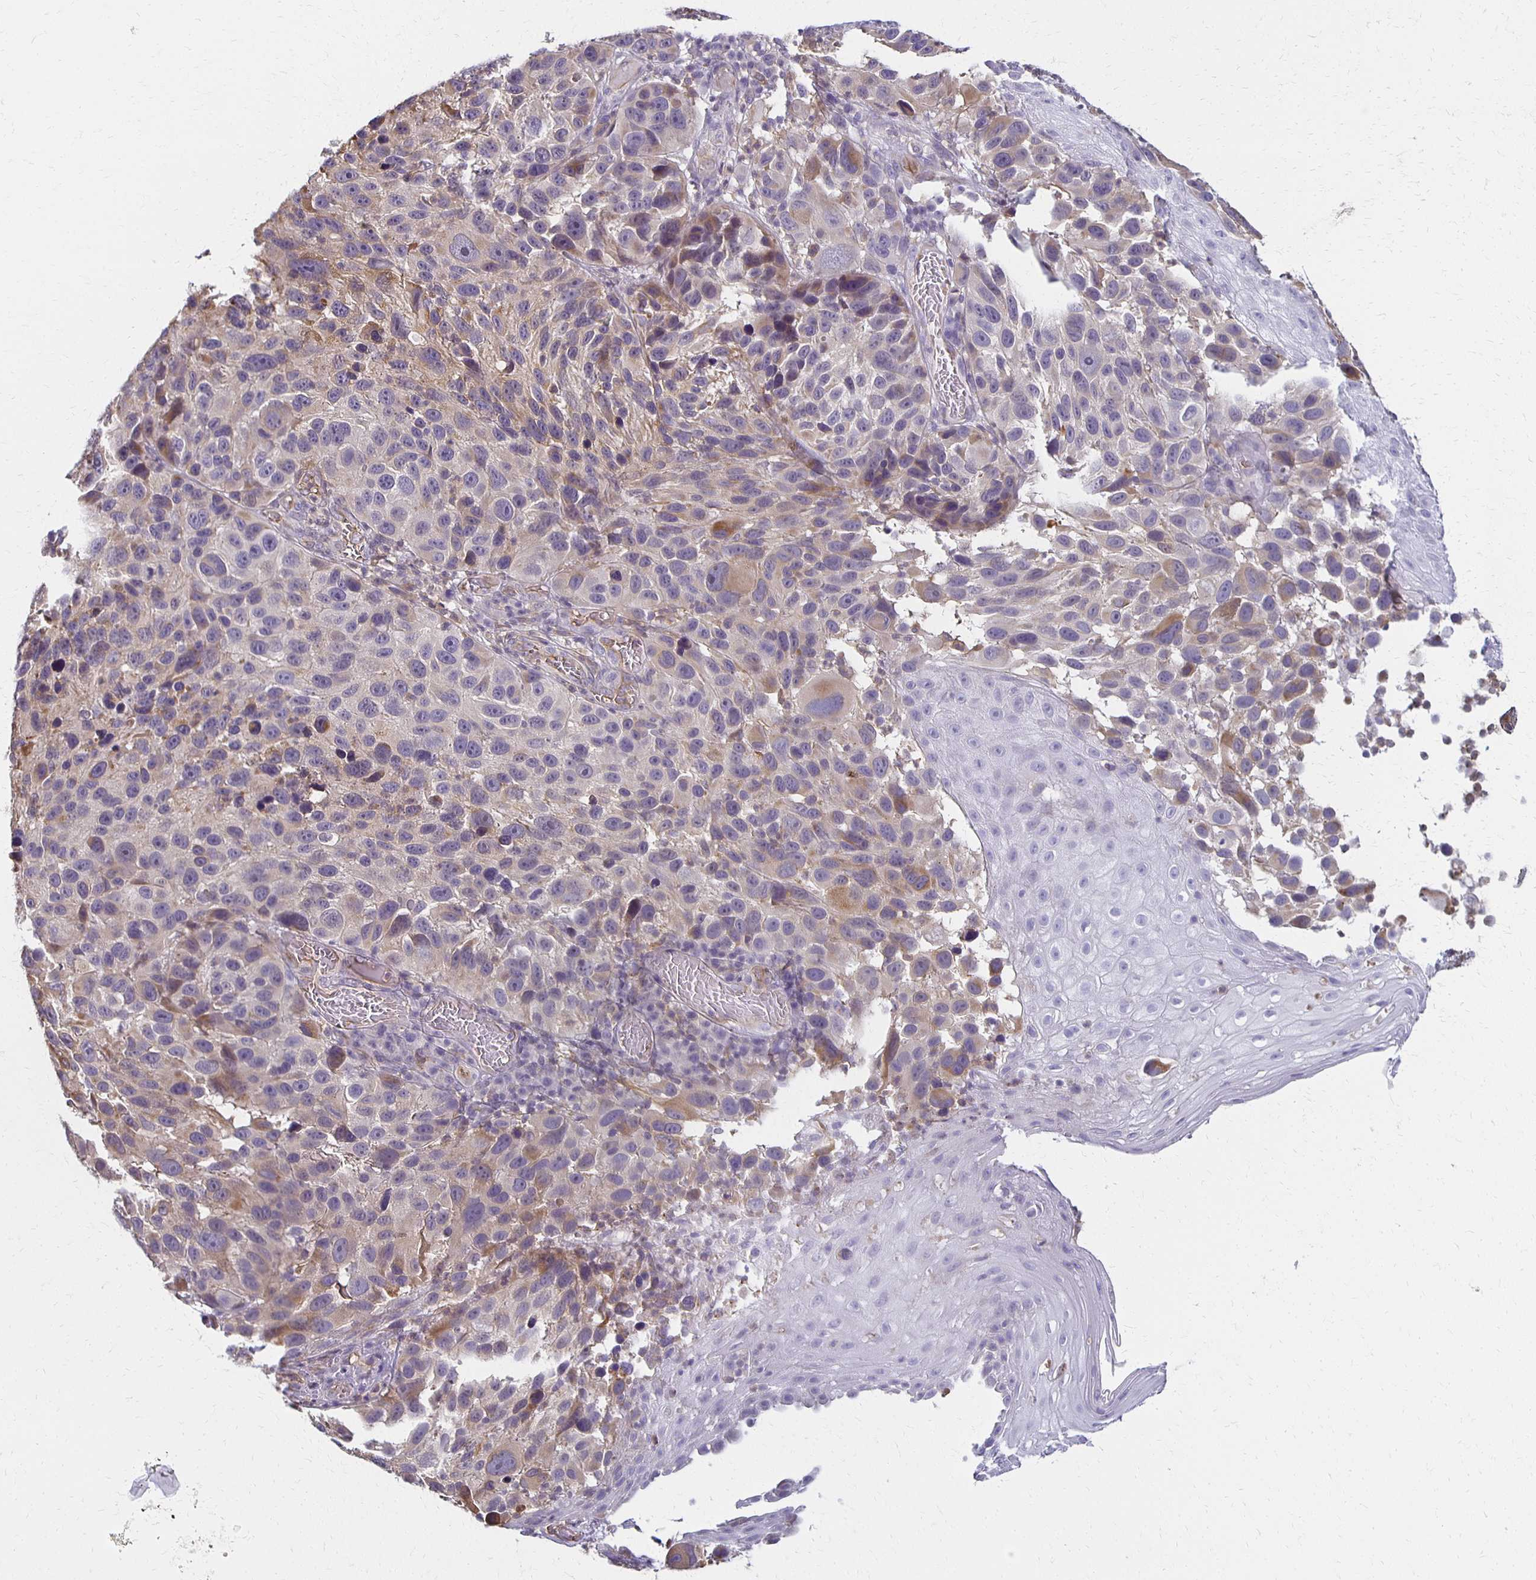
{"staining": {"intensity": "moderate", "quantity": "<25%", "location": "cytoplasmic/membranous"}, "tissue": "melanoma", "cell_type": "Tumor cells", "image_type": "cancer", "snomed": [{"axis": "morphology", "description": "Malignant melanoma, NOS"}, {"axis": "topography", "description": "Skin"}], "caption": "Immunohistochemistry (IHC) photomicrograph of neoplastic tissue: malignant melanoma stained using immunohistochemistry reveals low levels of moderate protein expression localized specifically in the cytoplasmic/membranous of tumor cells, appearing as a cytoplasmic/membranous brown color.", "gene": "GPX4", "patient": {"sex": "male", "age": 53}}